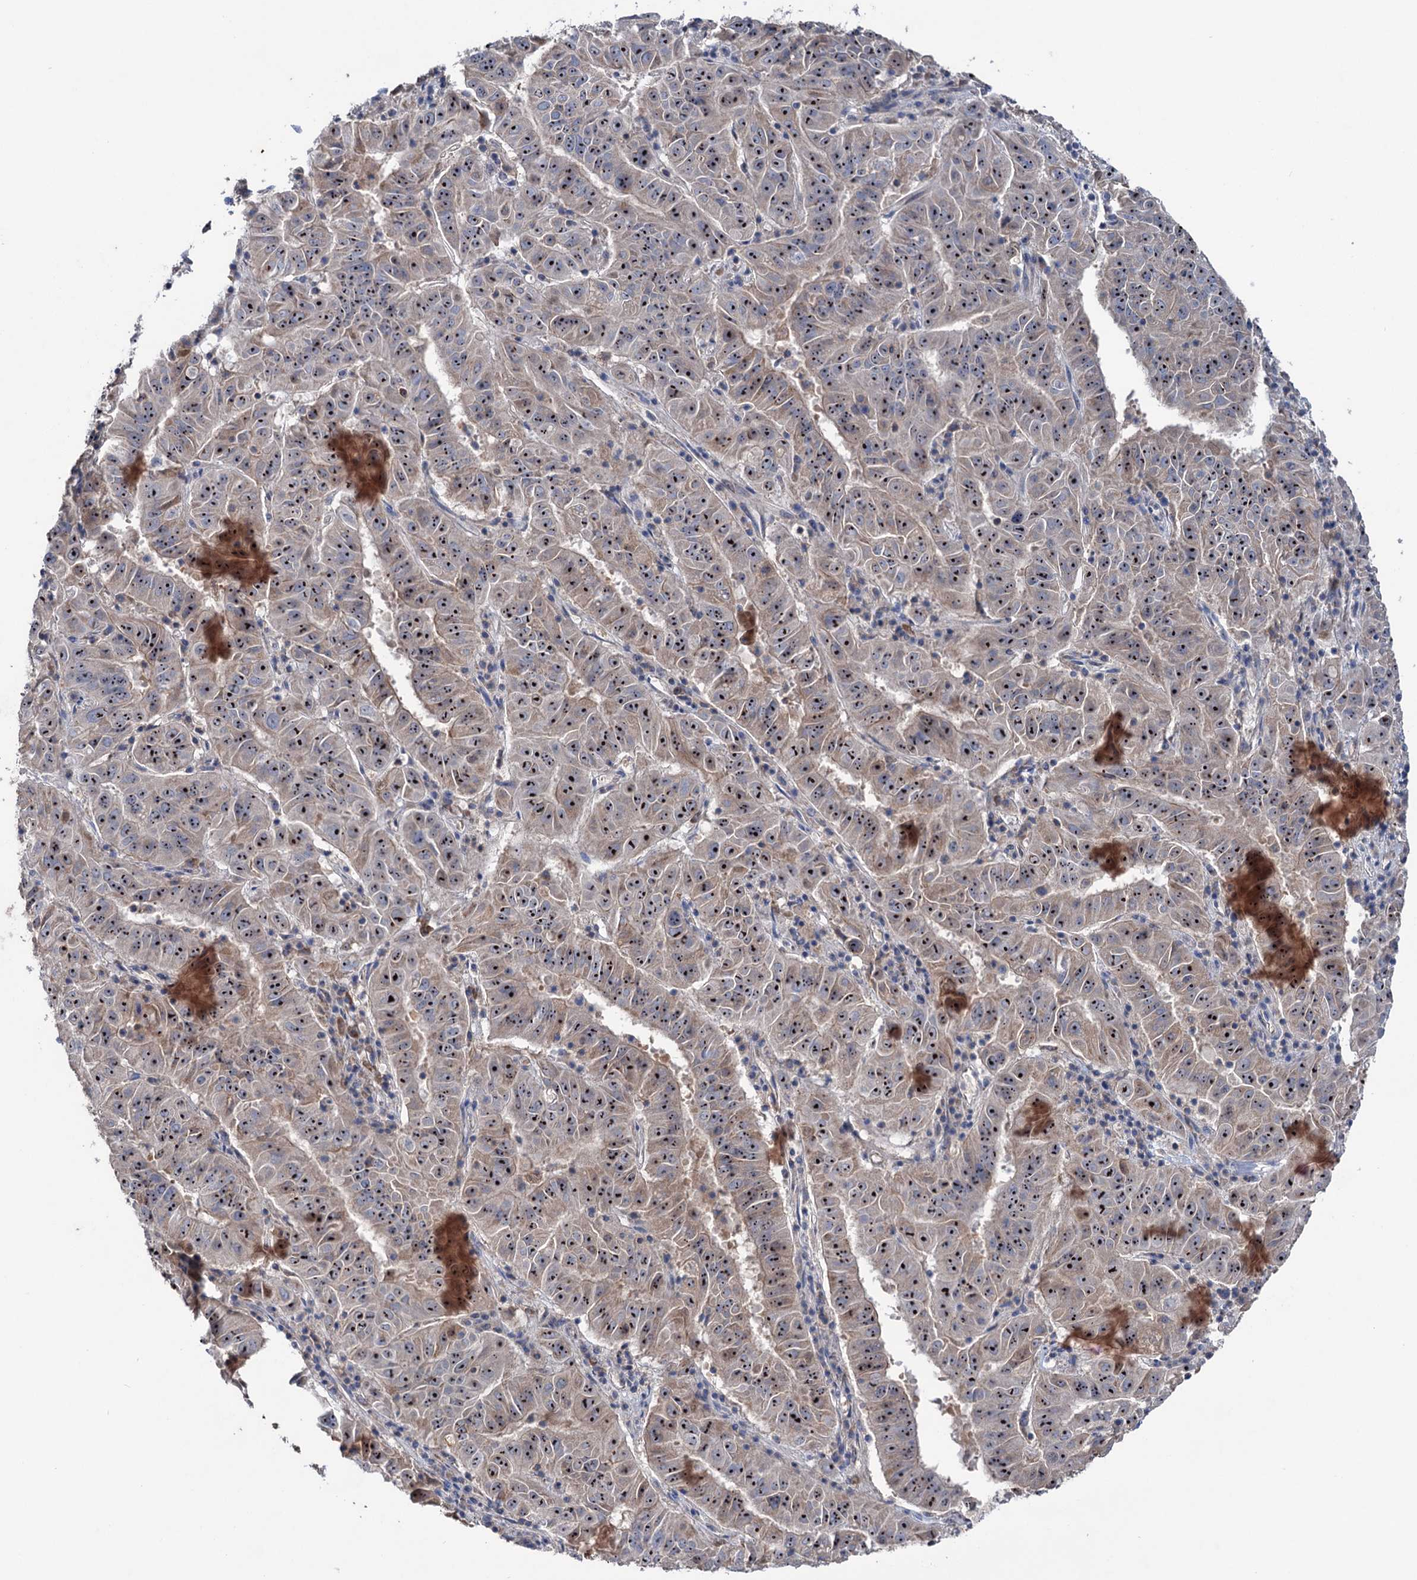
{"staining": {"intensity": "strong", "quantity": ">75%", "location": "cytoplasmic/membranous,nuclear"}, "tissue": "pancreatic cancer", "cell_type": "Tumor cells", "image_type": "cancer", "snomed": [{"axis": "morphology", "description": "Adenocarcinoma, NOS"}, {"axis": "topography", "description": "Pancreas"}], "caption": "Protein analysis of adenocarcinoma (pancreatic) tissue exhibits strong cytoplasmic/membranous and nuclear expression in approximately >75% of tumor cells.", "gene": "HTR3B", "patient": {"sex": "male", "age": 63}}